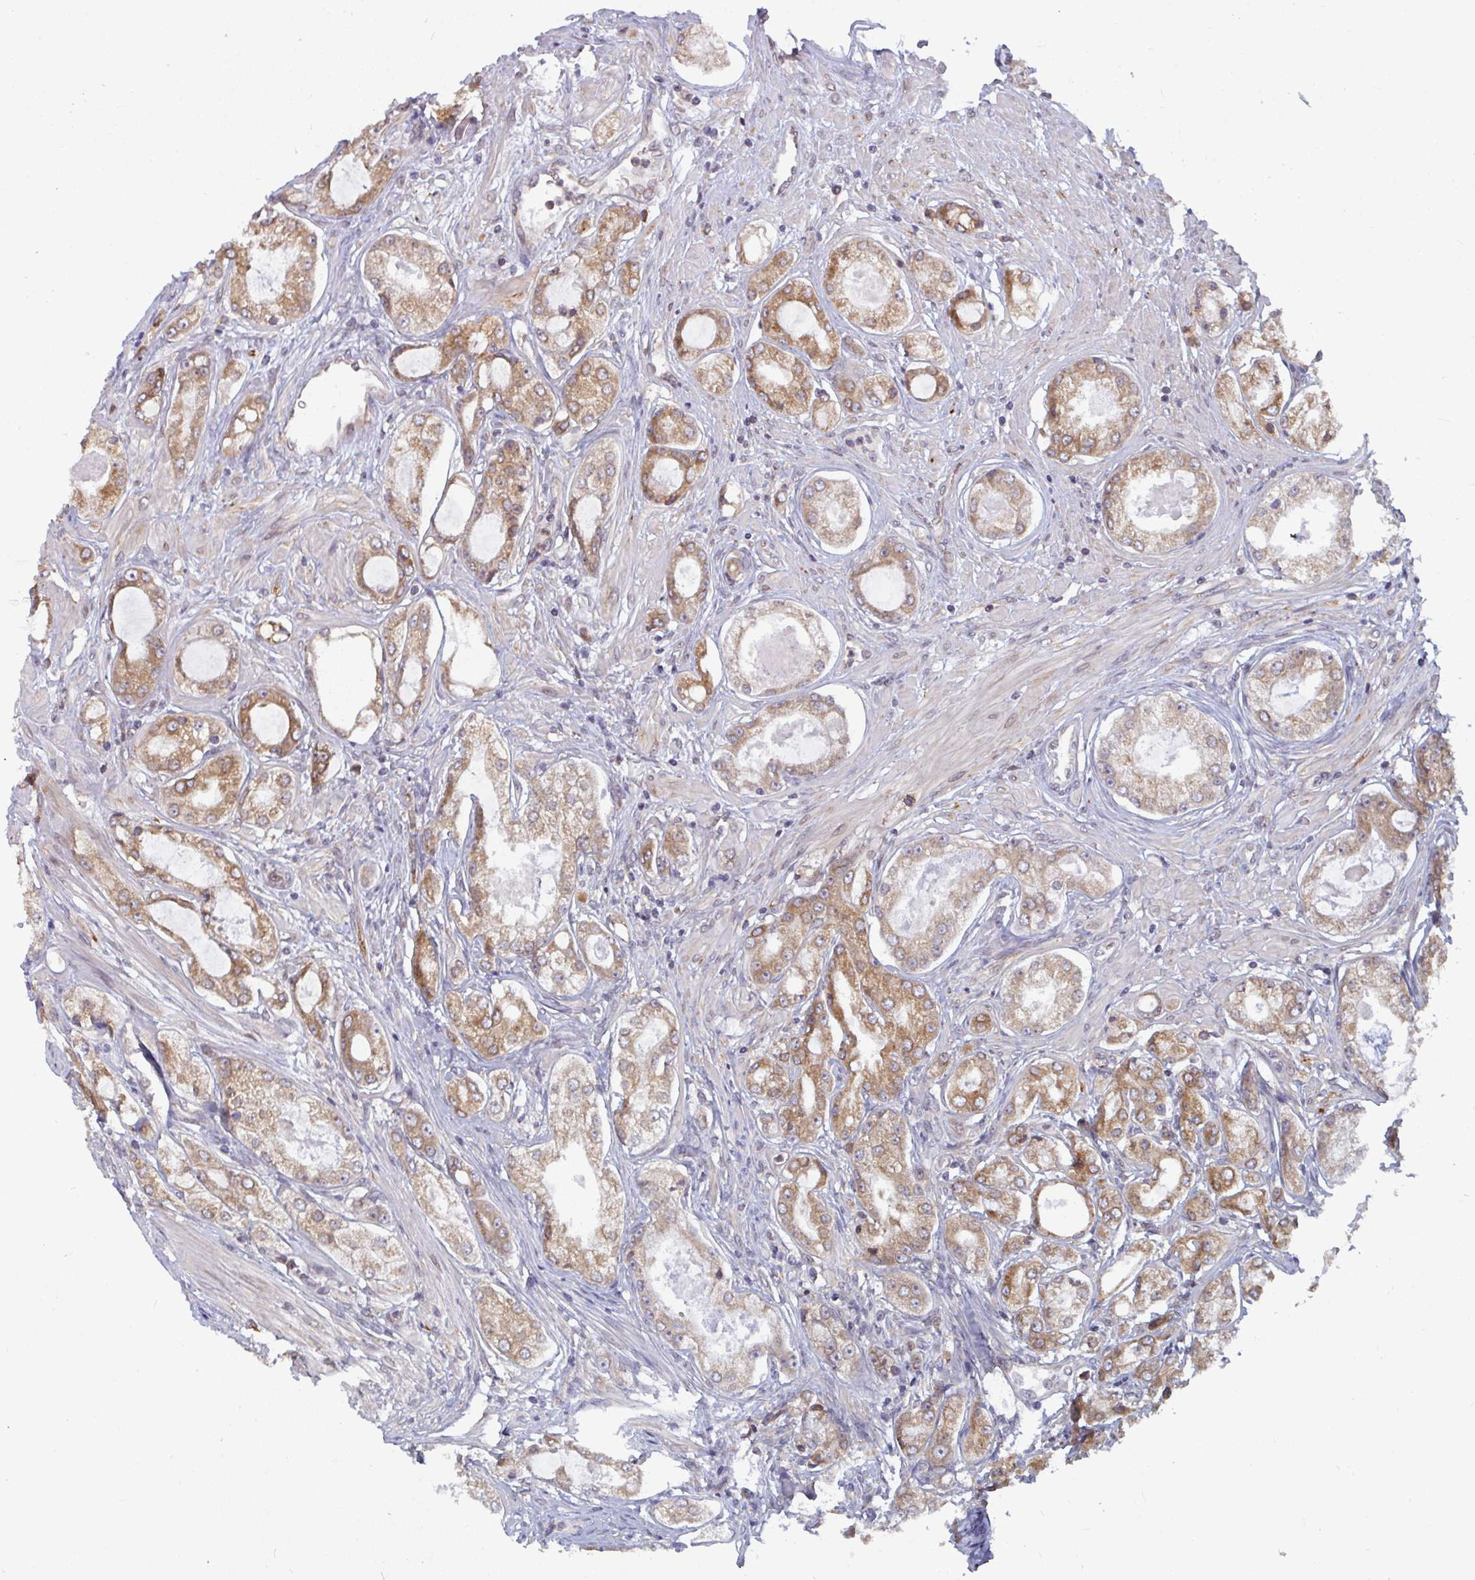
{"staining": {"intensity": "moderate", "quantity": ">75%", "location": "cytoplasmic/membranous"}, "tissue": "prostate cancer", "cell_type": "Tumor cells", "image_type": "cancer", "snomed": [{"axis": "morphology", "description": "Adenocarcinoma, Low grade"}, {"axis": "topography", "description": "Prostate"}], "caption": "Low-grade adenocarcinoma (prostate) stained for a protein (brown) reveals moderate cytoplasmic/membranous positive staining in about >75% of tumor cells.", "gene": "LYSMD4", "patient": {"sex": "male", "age": 68}}